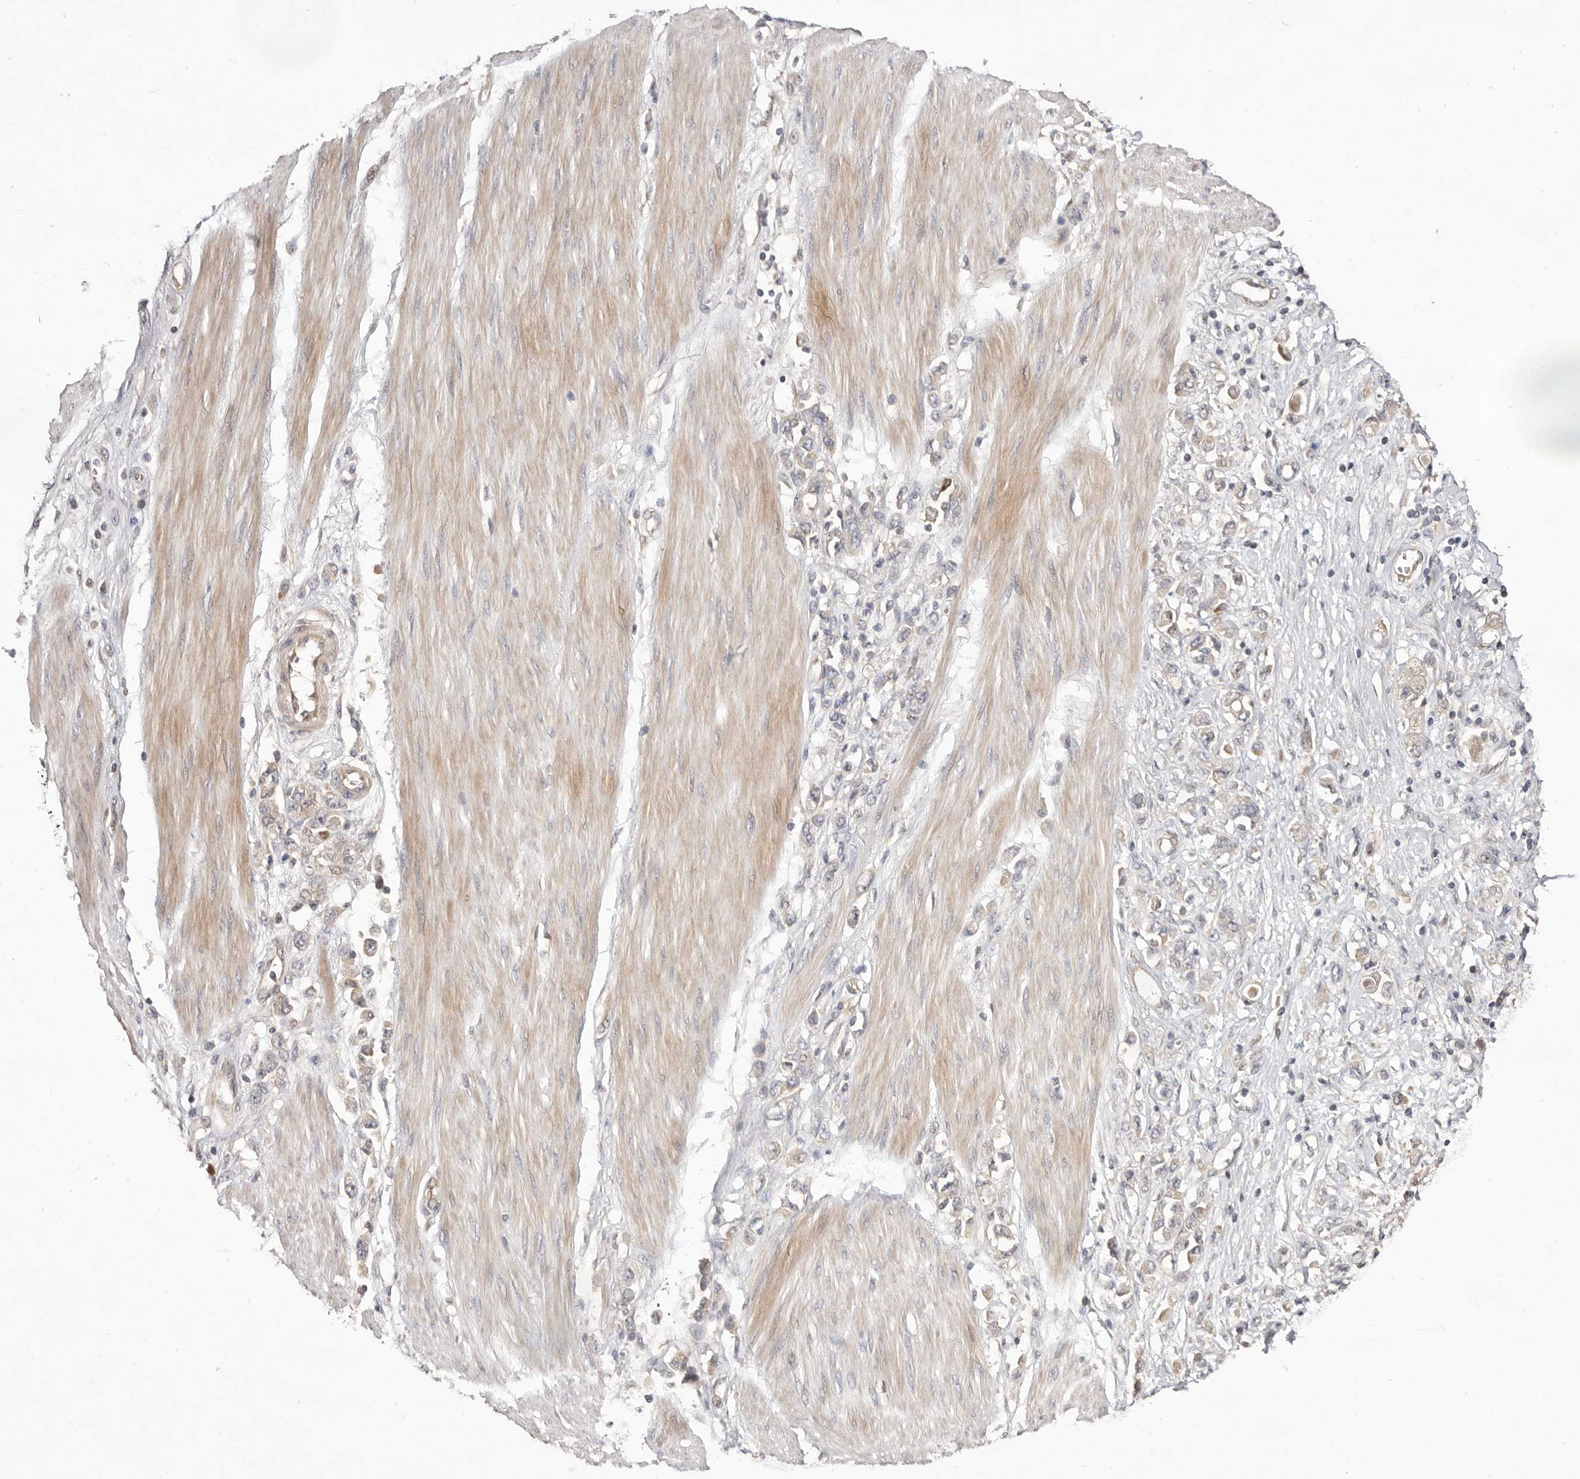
{"staining": {"intensity": "negative", "quantity": "none", "location": "none"}, "tissue": "stomach cancer", "cell_type": "Tumor cells", "image_type": "cancer", "snomed": [{"axis": "morphology", "description": "Adenocarcinoma, NOS"}, {"axis": "topography", "description": "Stomach"}], "caption": "Tumor cells show no significant positivity in stomach cancer. (DAB (3,3'-diaminobenzidine) IHC, high magnification).", "gene": "DOP1A", "patient": {"sex": "female", "age": 76}}